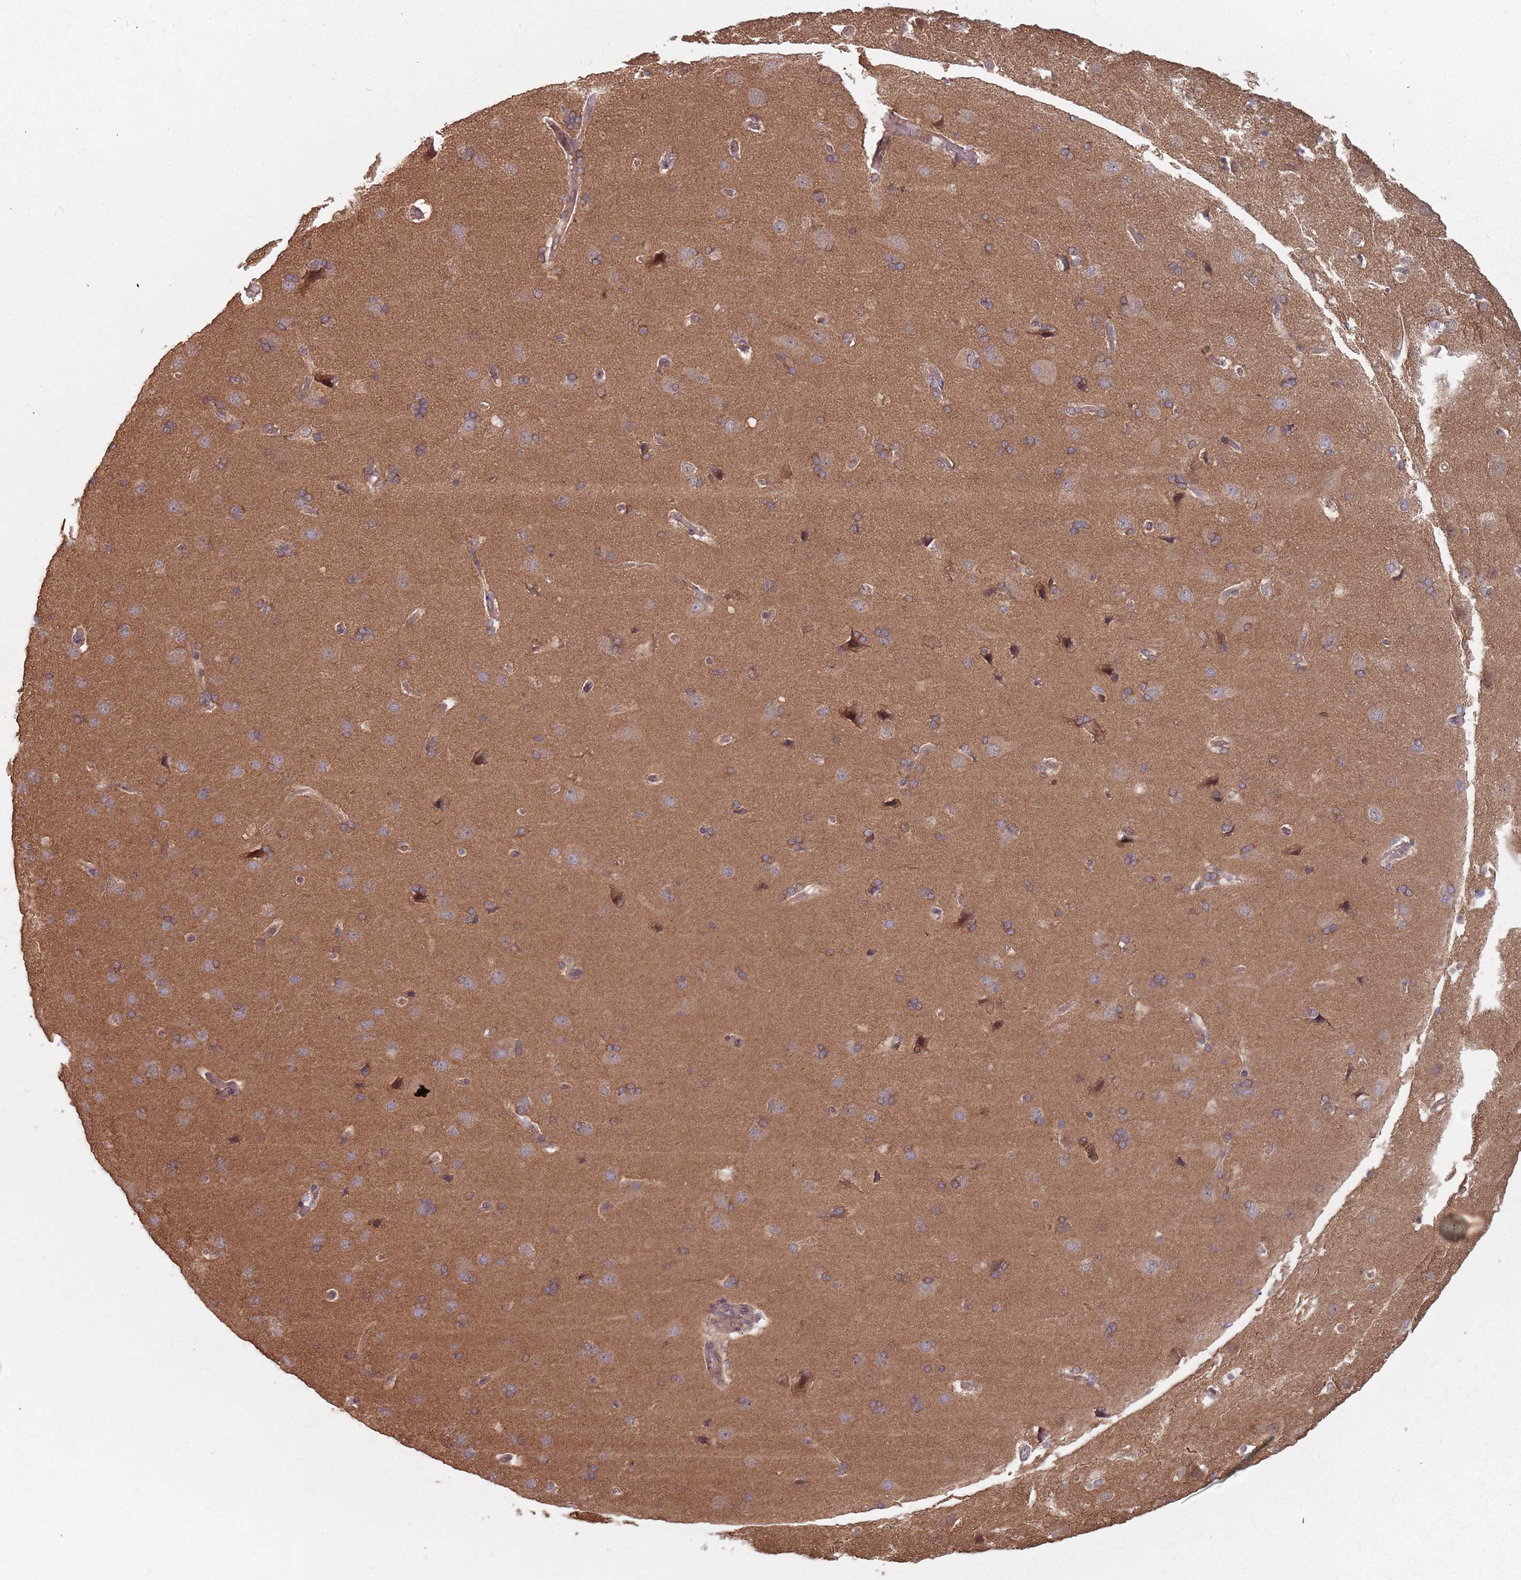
{"staining": {"intensity": "weak", "quantity": ">75%", "location": "cytoplasmic/membranous"}, "tissue": "cerebral cortex", "cell_type": "Endothelial cells", "image_type": "normal", "snomed": [{"axis": "morphology", "description": "Normal tissue, NOS"}, {"axis": "topography", "description": "Cerebral cortex"}], "caption": "Immunohistochemistry image of unremarkable cerebral cortex: cerebral cortex stained using IHC demonstrates low levels of weak protein expression localized specifically in the cytoplasmic/membranous of endothelial cells, appearing as a cytoplasmic/membranous brown color.", "gene": "C3orf14", "patient": {"sex": "male", "age": 62}}